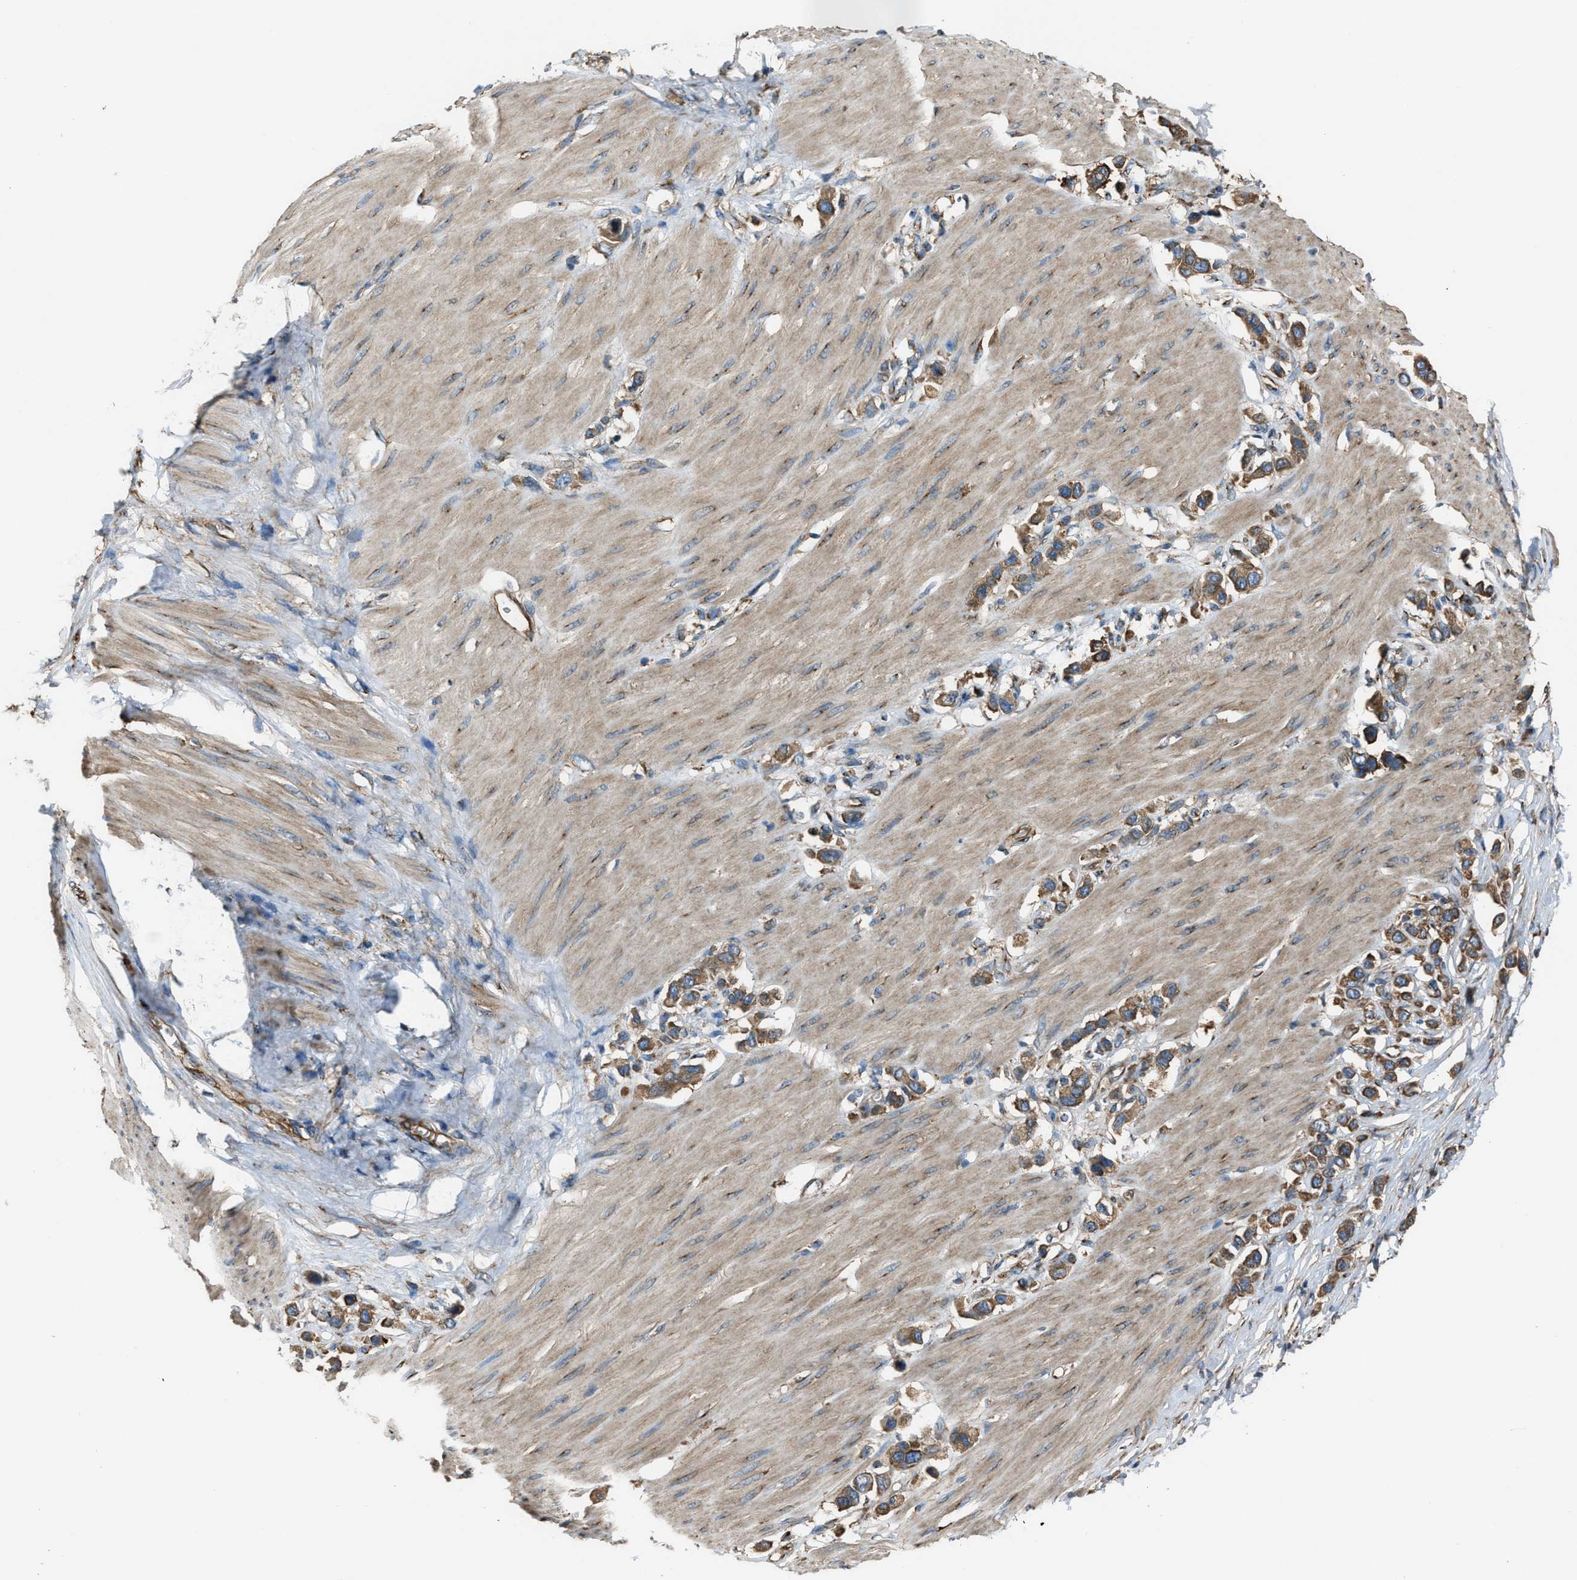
{"staining": {"intensity": "moderate", "quantity": ">75%", "location": "cytoplasmic/membranous"}, "tissue": "stomach cancer", "cell_type": "Tumor cells", "image_type": "cancer", "snomed": [{"axis": "morphology", "description": "Adenocarcinoma, NOS"}, {"axis": "topography", "description": "Stomach"}], "caption": "Tumor cells demonstrate moderate cytoplasmic/membranous staining in about >75% of cells in stomach cancer (adenocarcinoma). The protein of interest is shown in brown color, while the nuclei are stained blue.", "gene": "TRPC1", "patient": {"sex": "female", "age": 65}}